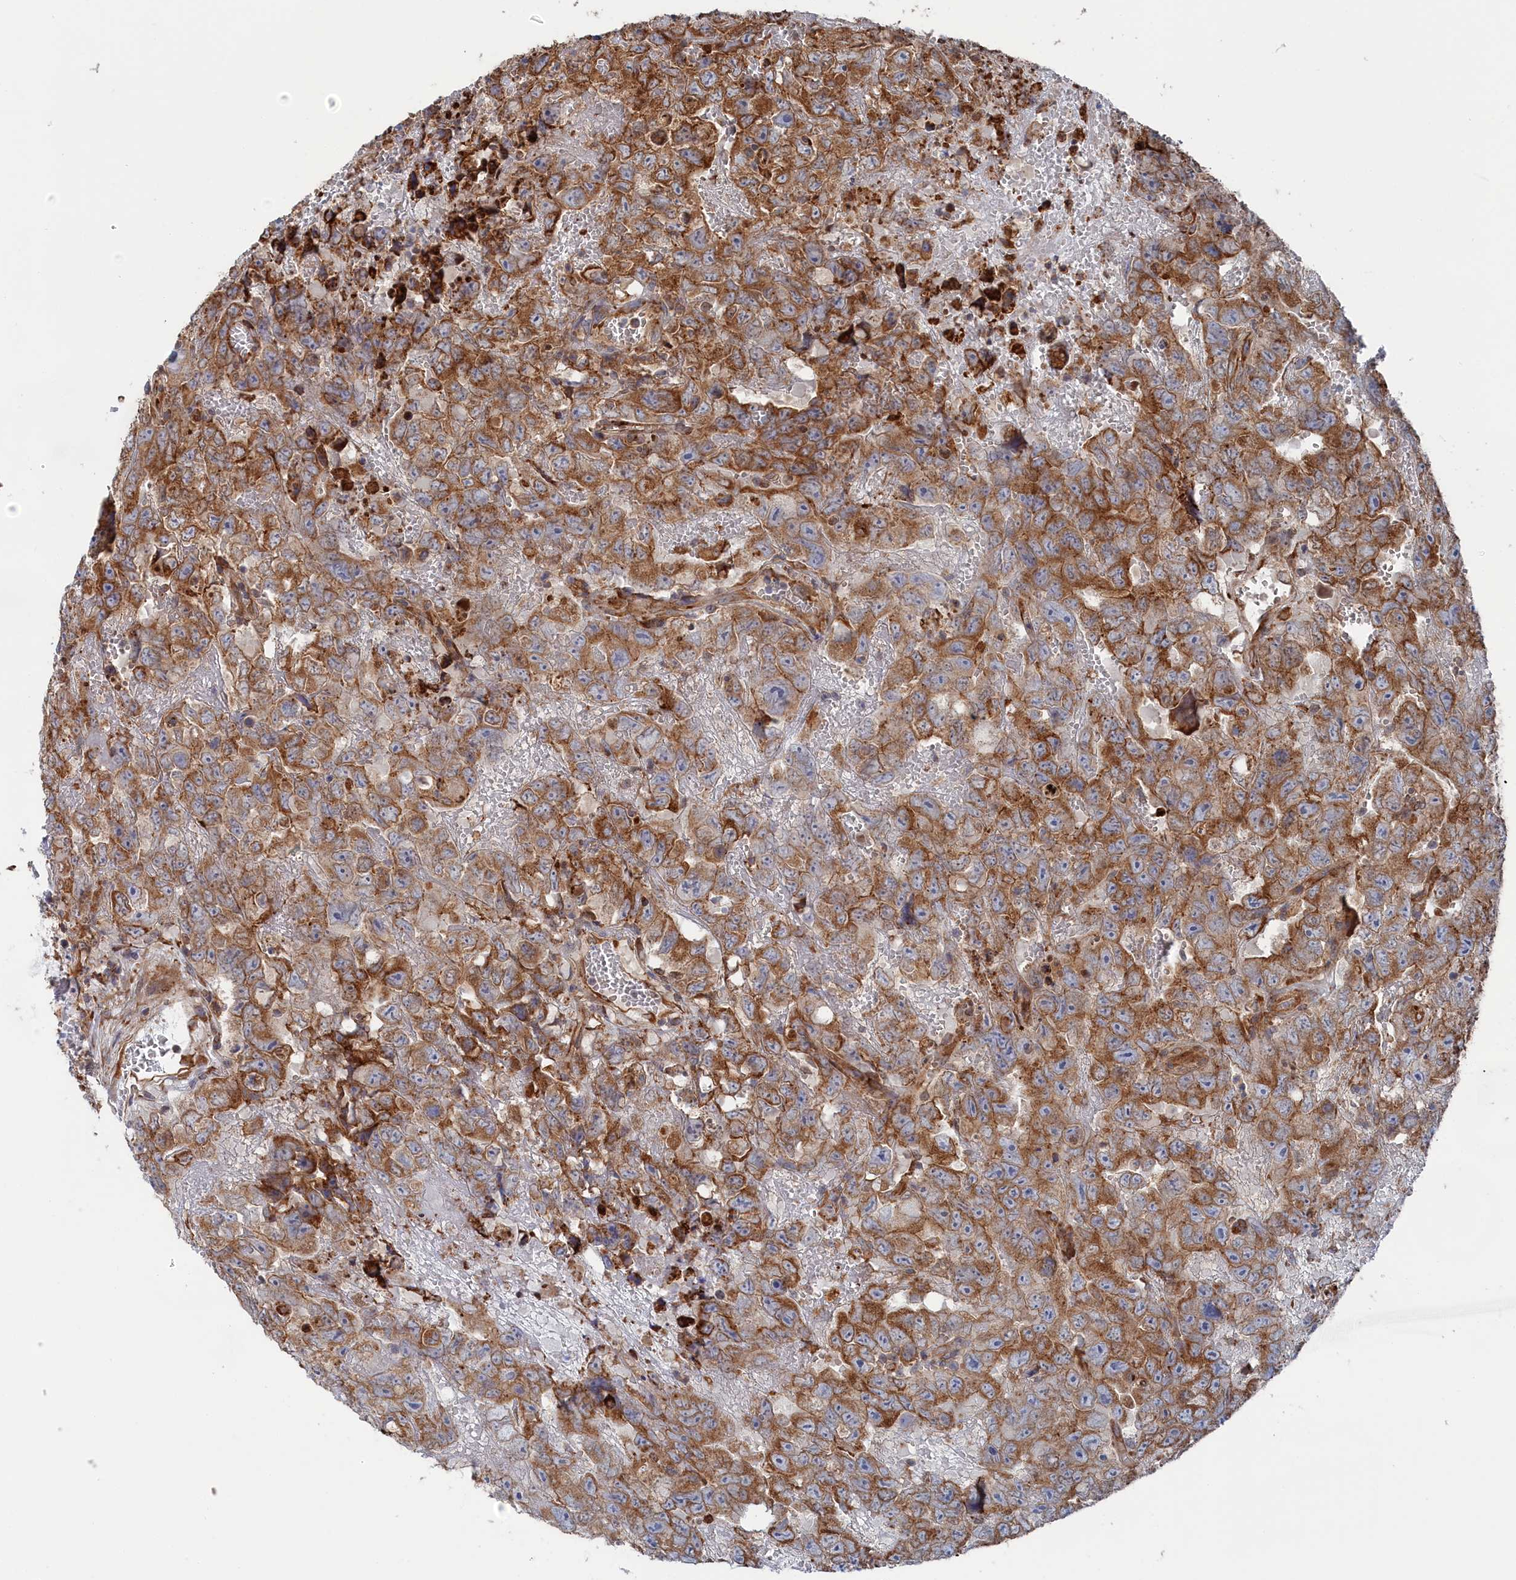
{"staining": {"intensity": "moderate", "quantity": ">75%", "location": "cytoplasmic/membranous"}, "tissue": "testis cancer", "cell_type": "Tumor cells", "image_type": "cancer", "snomed": [{"axis": "morphology", "description": "Carcinoma, Embryonal, NOS"}, {"axis": "topography", "description": "Testis"}], "caption": "Human embryonal carcinoma (testis) stained with a protein marker demonstrates moderate staining in tumor cells.", "gene": "BPIFB6", "patient": {"sex": "male", "age": 45}}